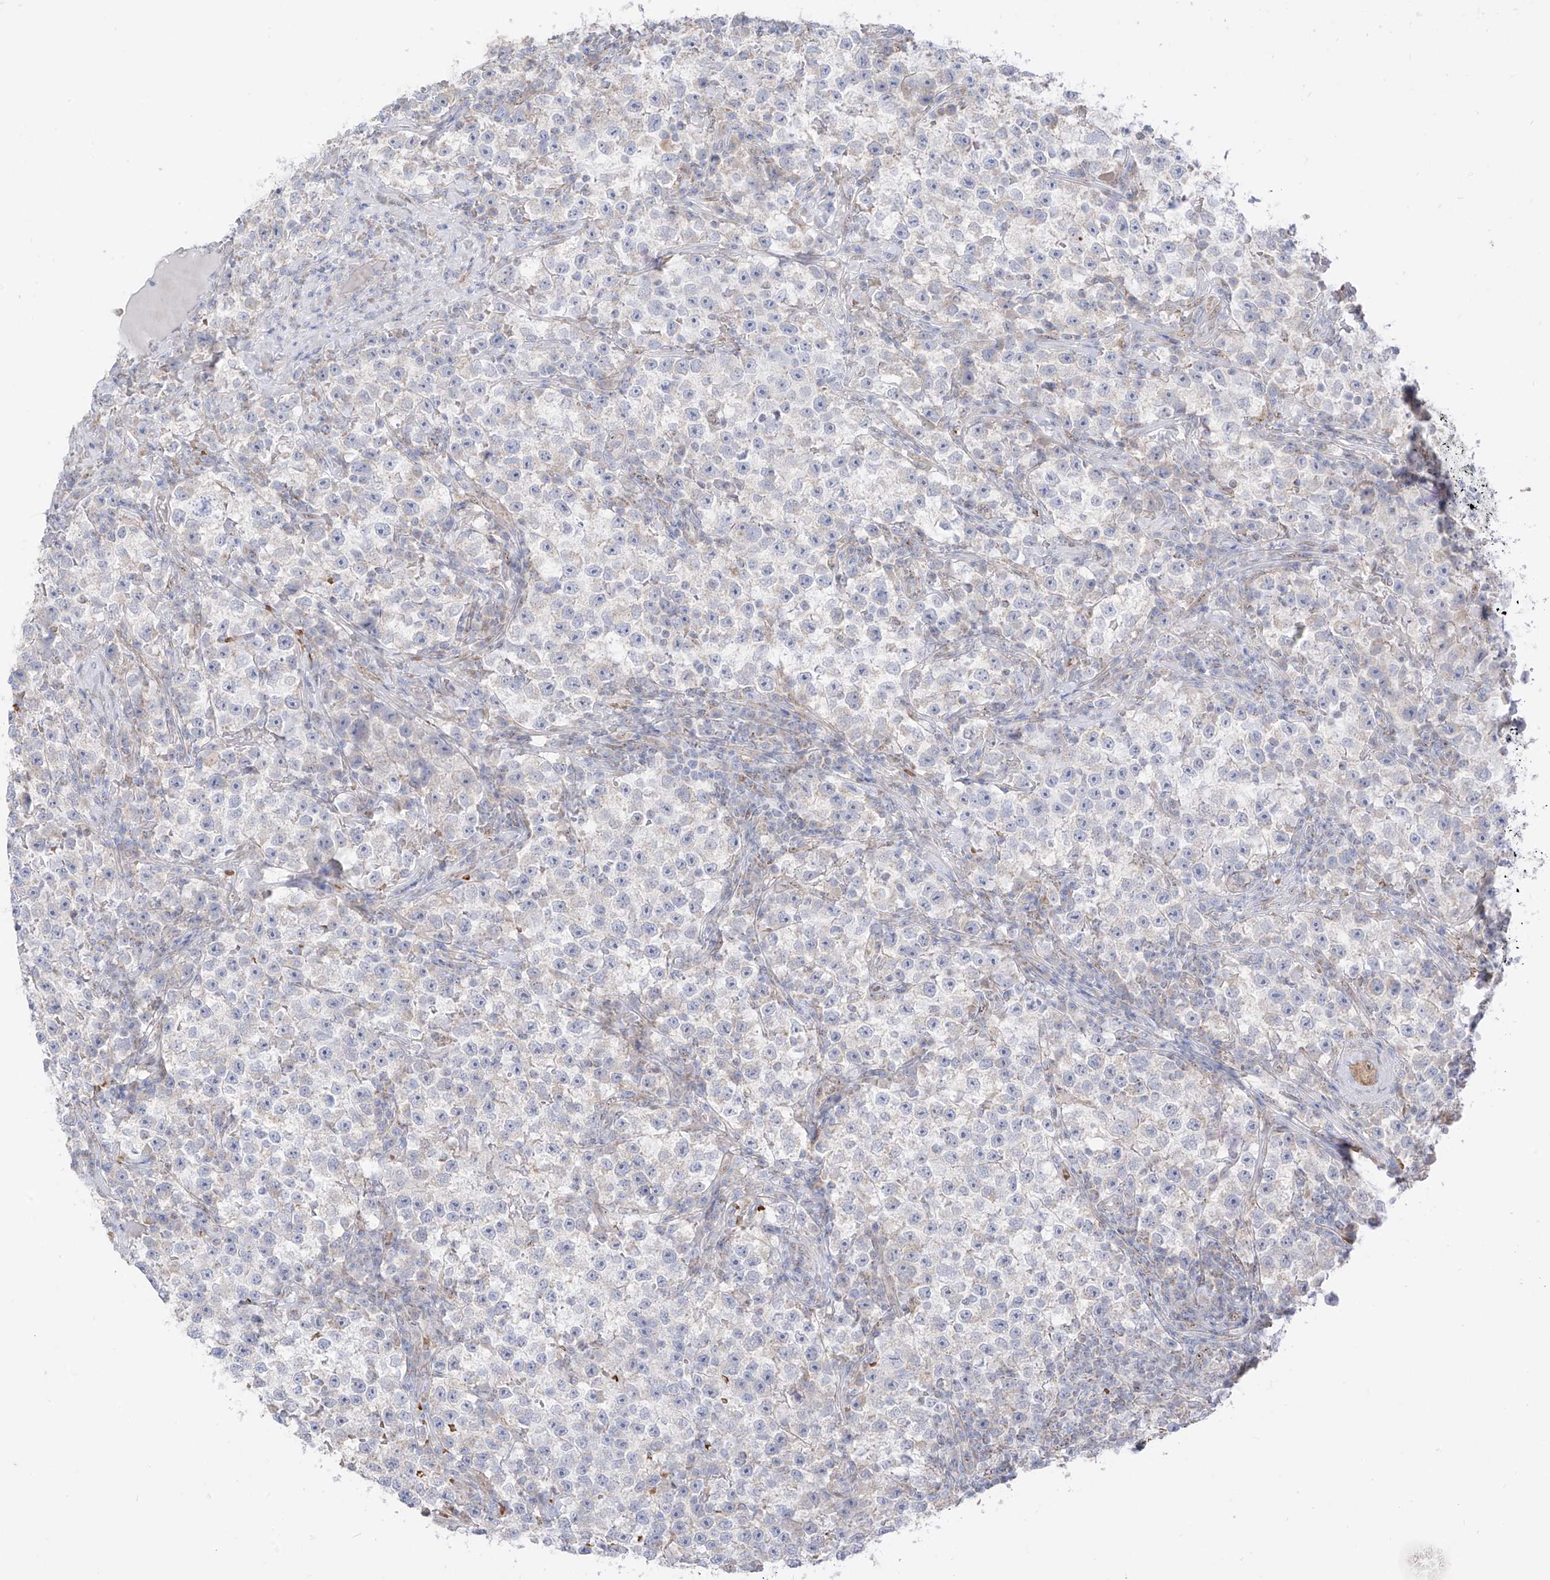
{"staining": {"intensity": "negative", "quantity": "none", "location": "none"}, "tissue": "testis cancer", "cell_type": "Tumor cells", "image_type": "cancer", "snomed": [{"axis": "morphology", "description": "Seminoma, NOS"}, {"axis": "topography", "description": "Testis"}], "caption": "IHC histopathology image of neoplastic tissue: testis cancer (seminoma) stained with DAB (3,3'-diaminobenzidine) demonstrates no significant protein positivity in tumor cells.", "gene": "ARHGEF40", "patient": {"sex": "male", "age": 22}}